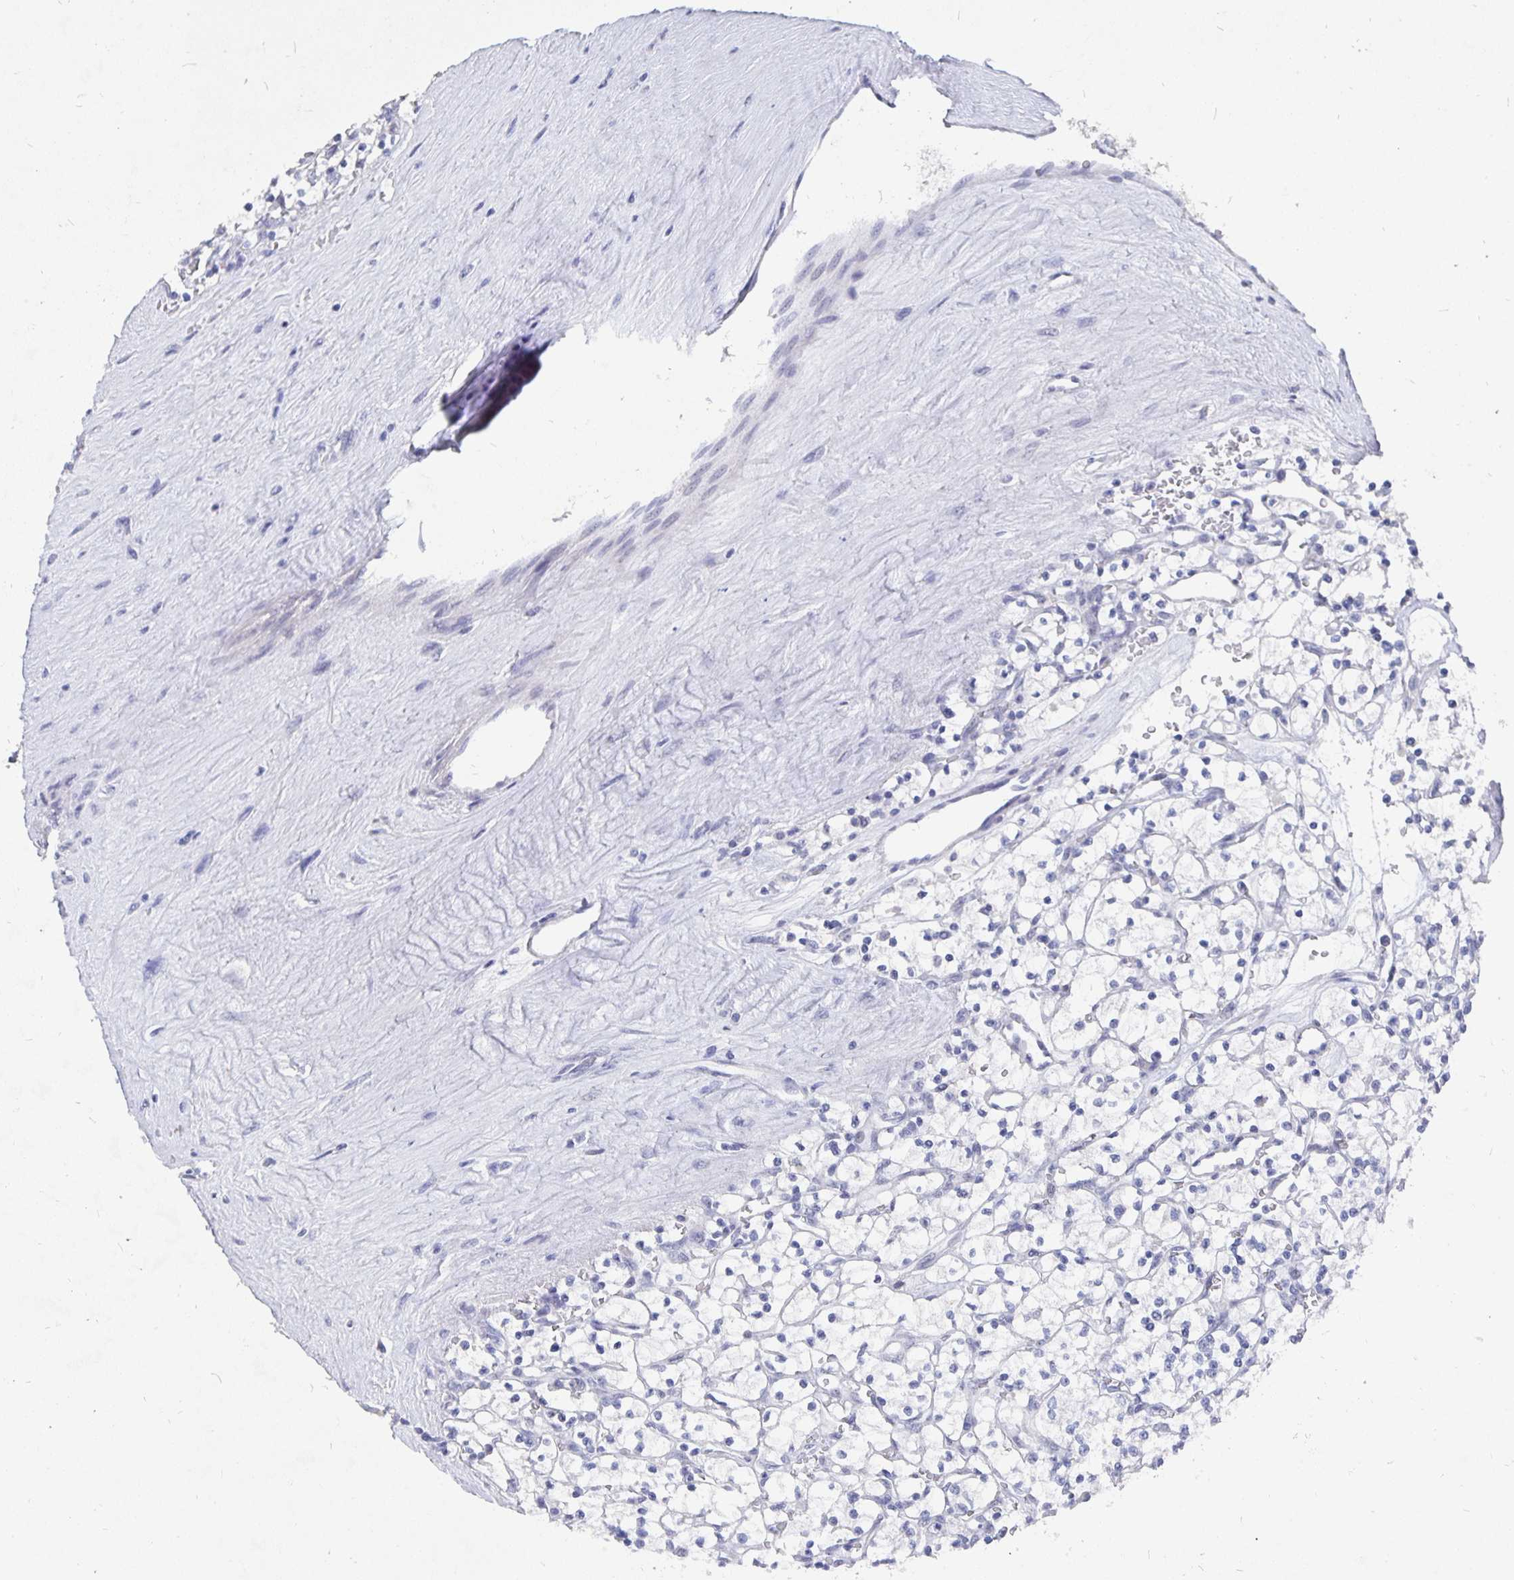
{"staining": {"intensity": "negative", "quantity": "none", "location": "none"}, "tissue": "renal cancer", "cell_type": "Tumor cells", "image_type": "cancer", "snomed": [{"axis": "morphology", "description": "Adenocarcinoma, NOS"}, {"axis": "topography", "description": "Kidney"}], "caption": "Renal adenocarcinoma stained for a protein using immunohistochemistry (IHC) exhibits no expression tumor cells.", "gene": "SMOC1", "patient": {"sex": "female", "age": 64}}